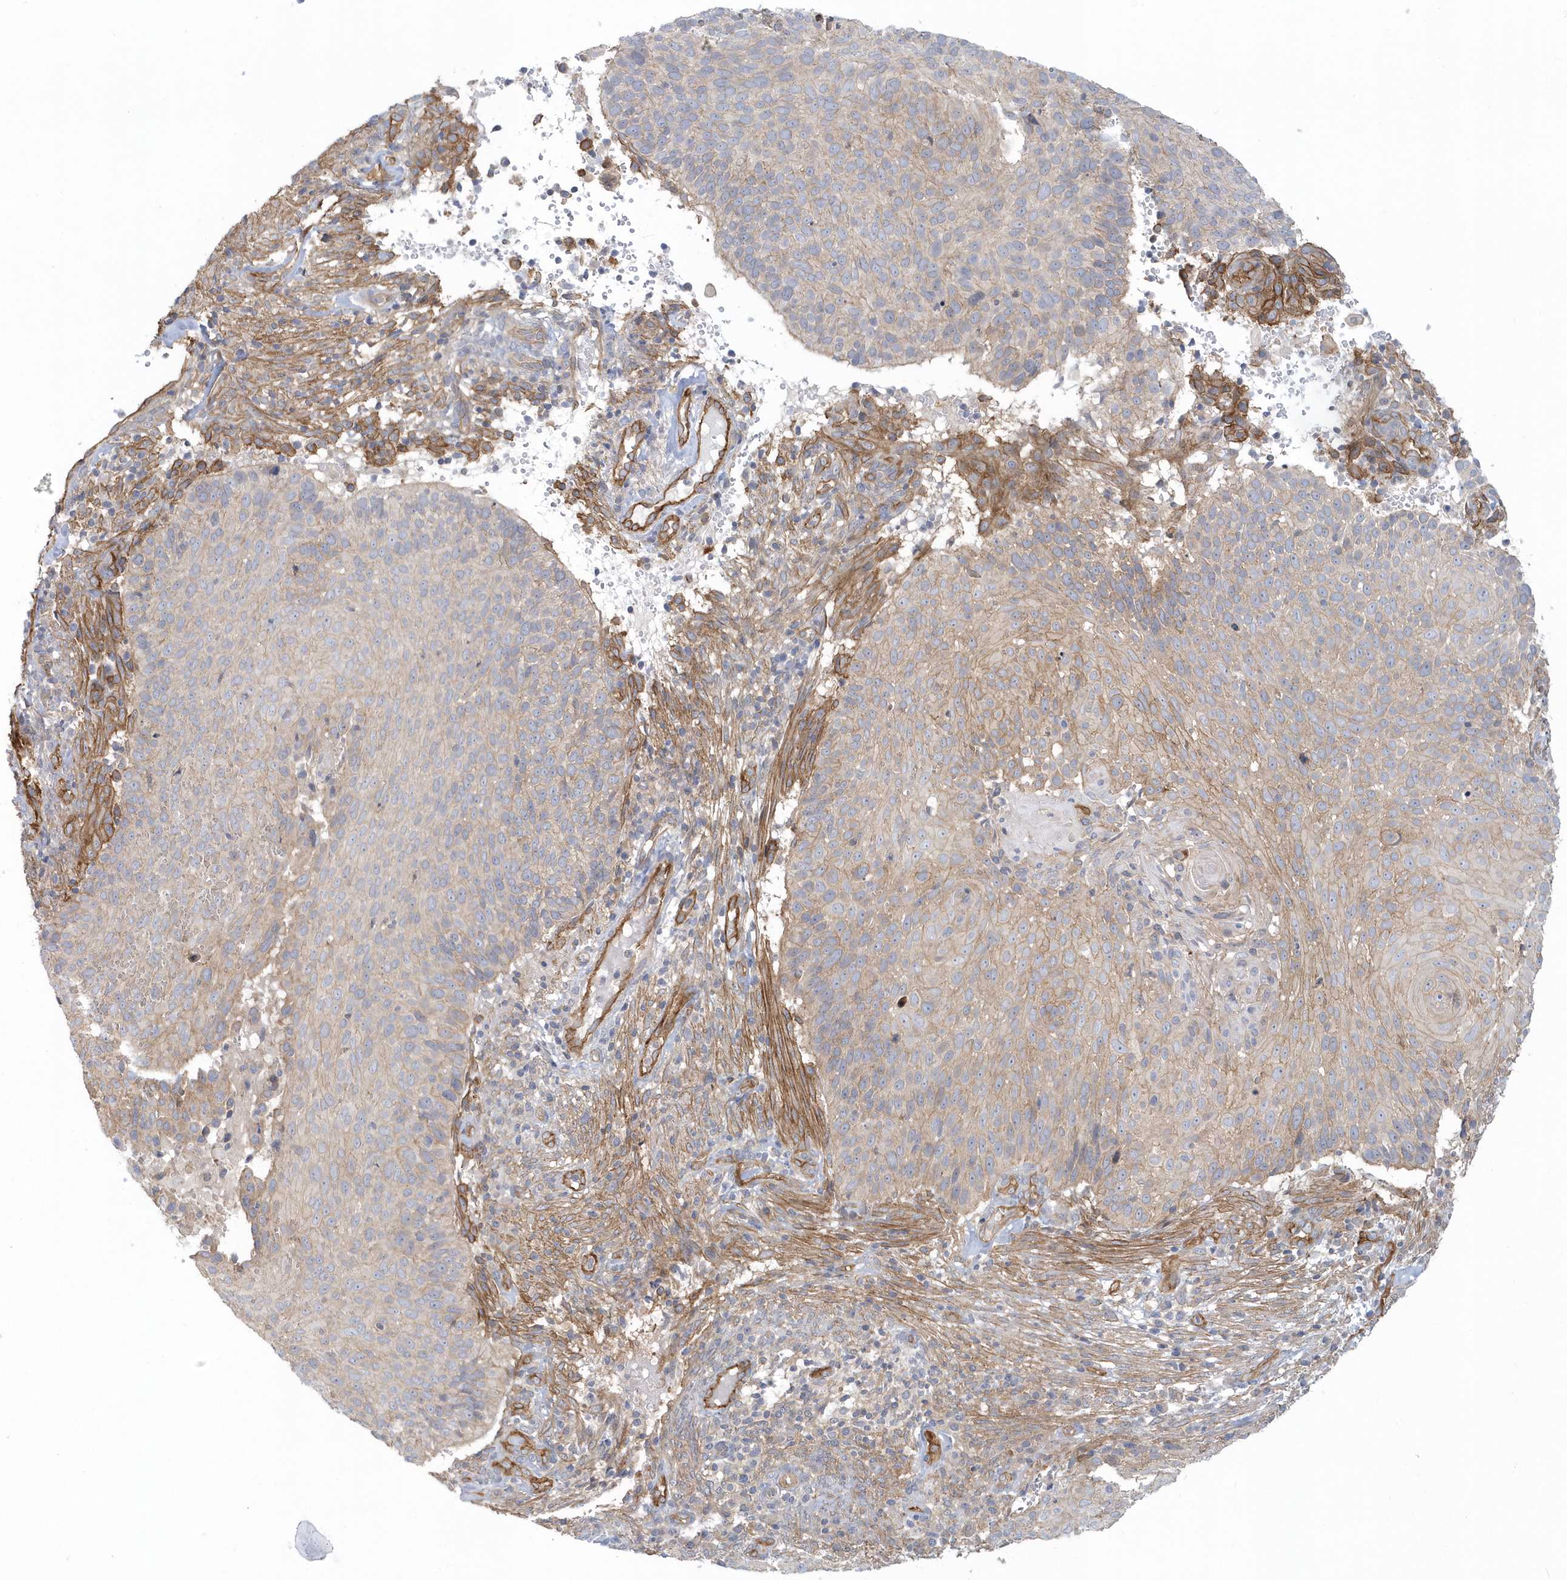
{"staining": {"intensity": "weak", "quantity": "<25%", "location": "cytoplasmic/membranous"}, "tissue": "cervical cancer", "cell_type": "Tumor cells", "image_type": "cancer", "snomed": [{"axis": "morphology", "description": "Squamous cell carcinoma, NOS"}, {"axis": "topography", "description": "Cervix"}], "caption": "Immunohistochemistry (IHC) histopathology image of human cervical cancer stained for a protein (brown), which shows no staining in tumor cells.", "gene": "RAI14", "patient": {"sex": "female", "age": 74}}